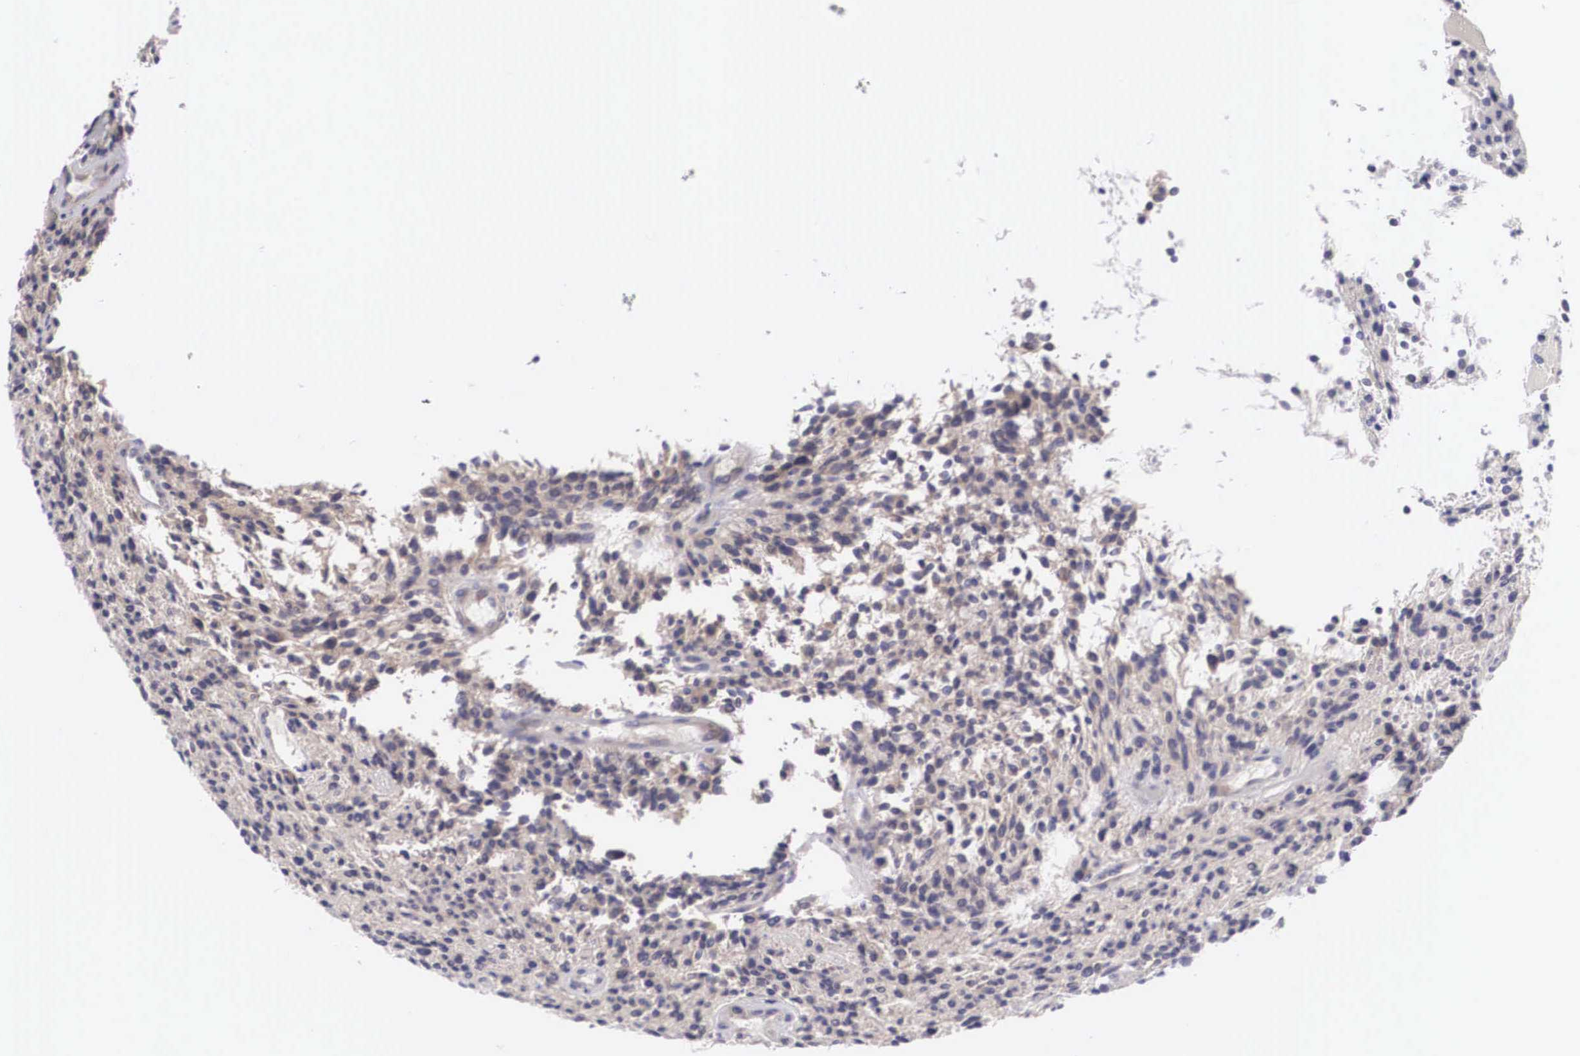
{"staining": {"intensity": "negative", "quantity": "none", "location": "none"}, "tissue": "glioma", "cell_type": "Tumor cells", "image_type": "cancer", "snomed": [{"axis": "morphology", "description": "Glioma, malignant, High grade"}, {"axis": "topography", "description": "Brain"}], "caption": "This photomicrograph is of malignant glioma (high-grade) stained with immunohistochemistry (IHC) to label a protein in brown with the nuclei are counter-stained blue. There is no staining in tumor cells. (Stains: DAB (3,3'-diaminobenzidine) IHC with hematoxylin counter stain, Microscopy: brightfield microscopy at high magnification).", "gene": "TXLNG", "patient": {"sex": "female", "age": 13}}